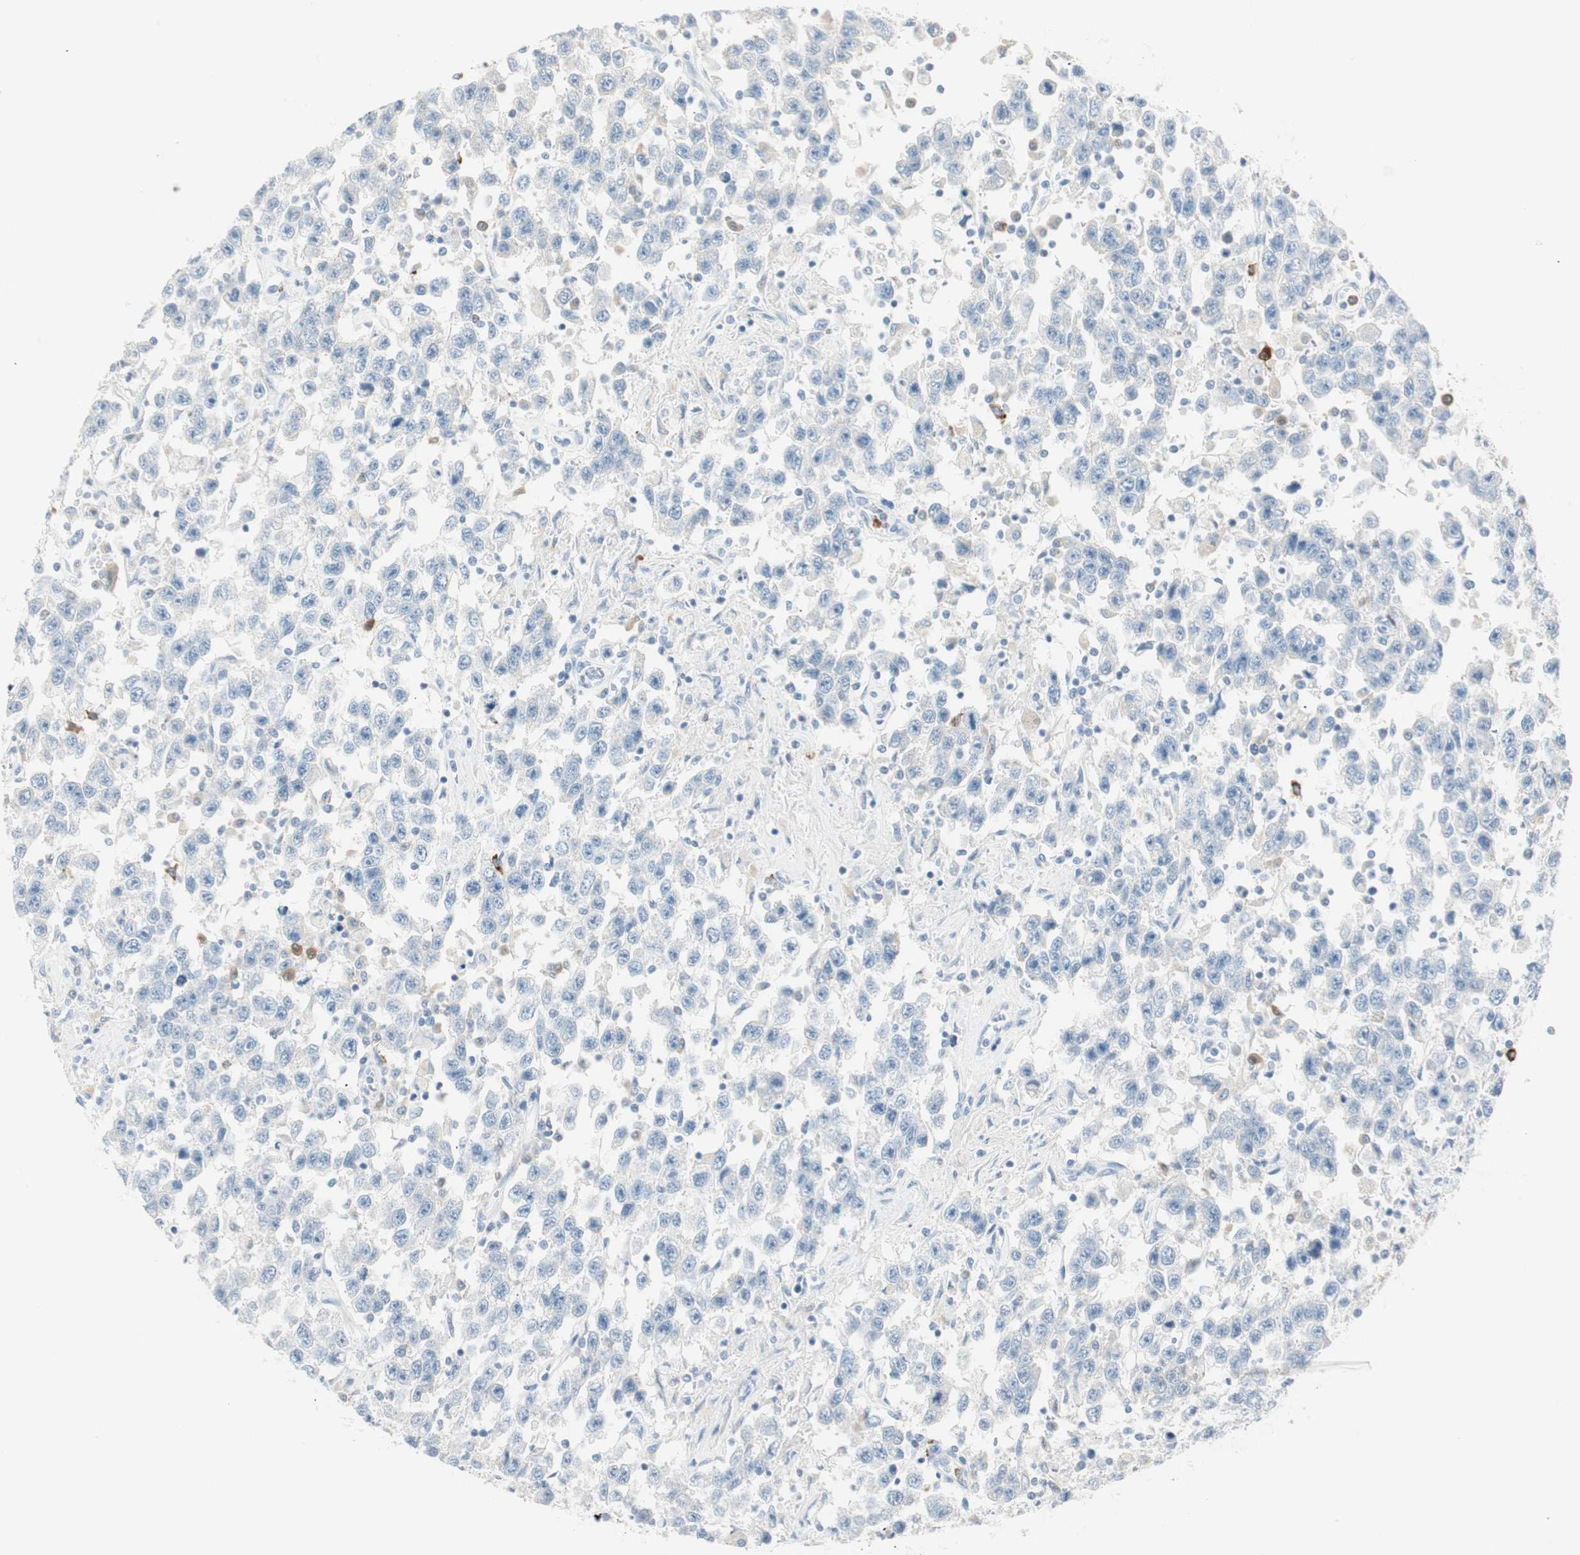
{"staining": {"intensity": "negative", "quantity": "none", "location": "none"}, "tissue": "testis cancer", "cell_type": "Tumor cells", "image_type": "cancer", "snomed": [{"axis": "morphology", "description": "Seminoma, NOS"}, {"axis": "topography", "description": "Testis"}], "caption": "An image of testis seminoma stained for a protein displays no brown staining in tumor cells.", "gene": "PRTN3", "patient": {"sex": "male", "age": 41}}